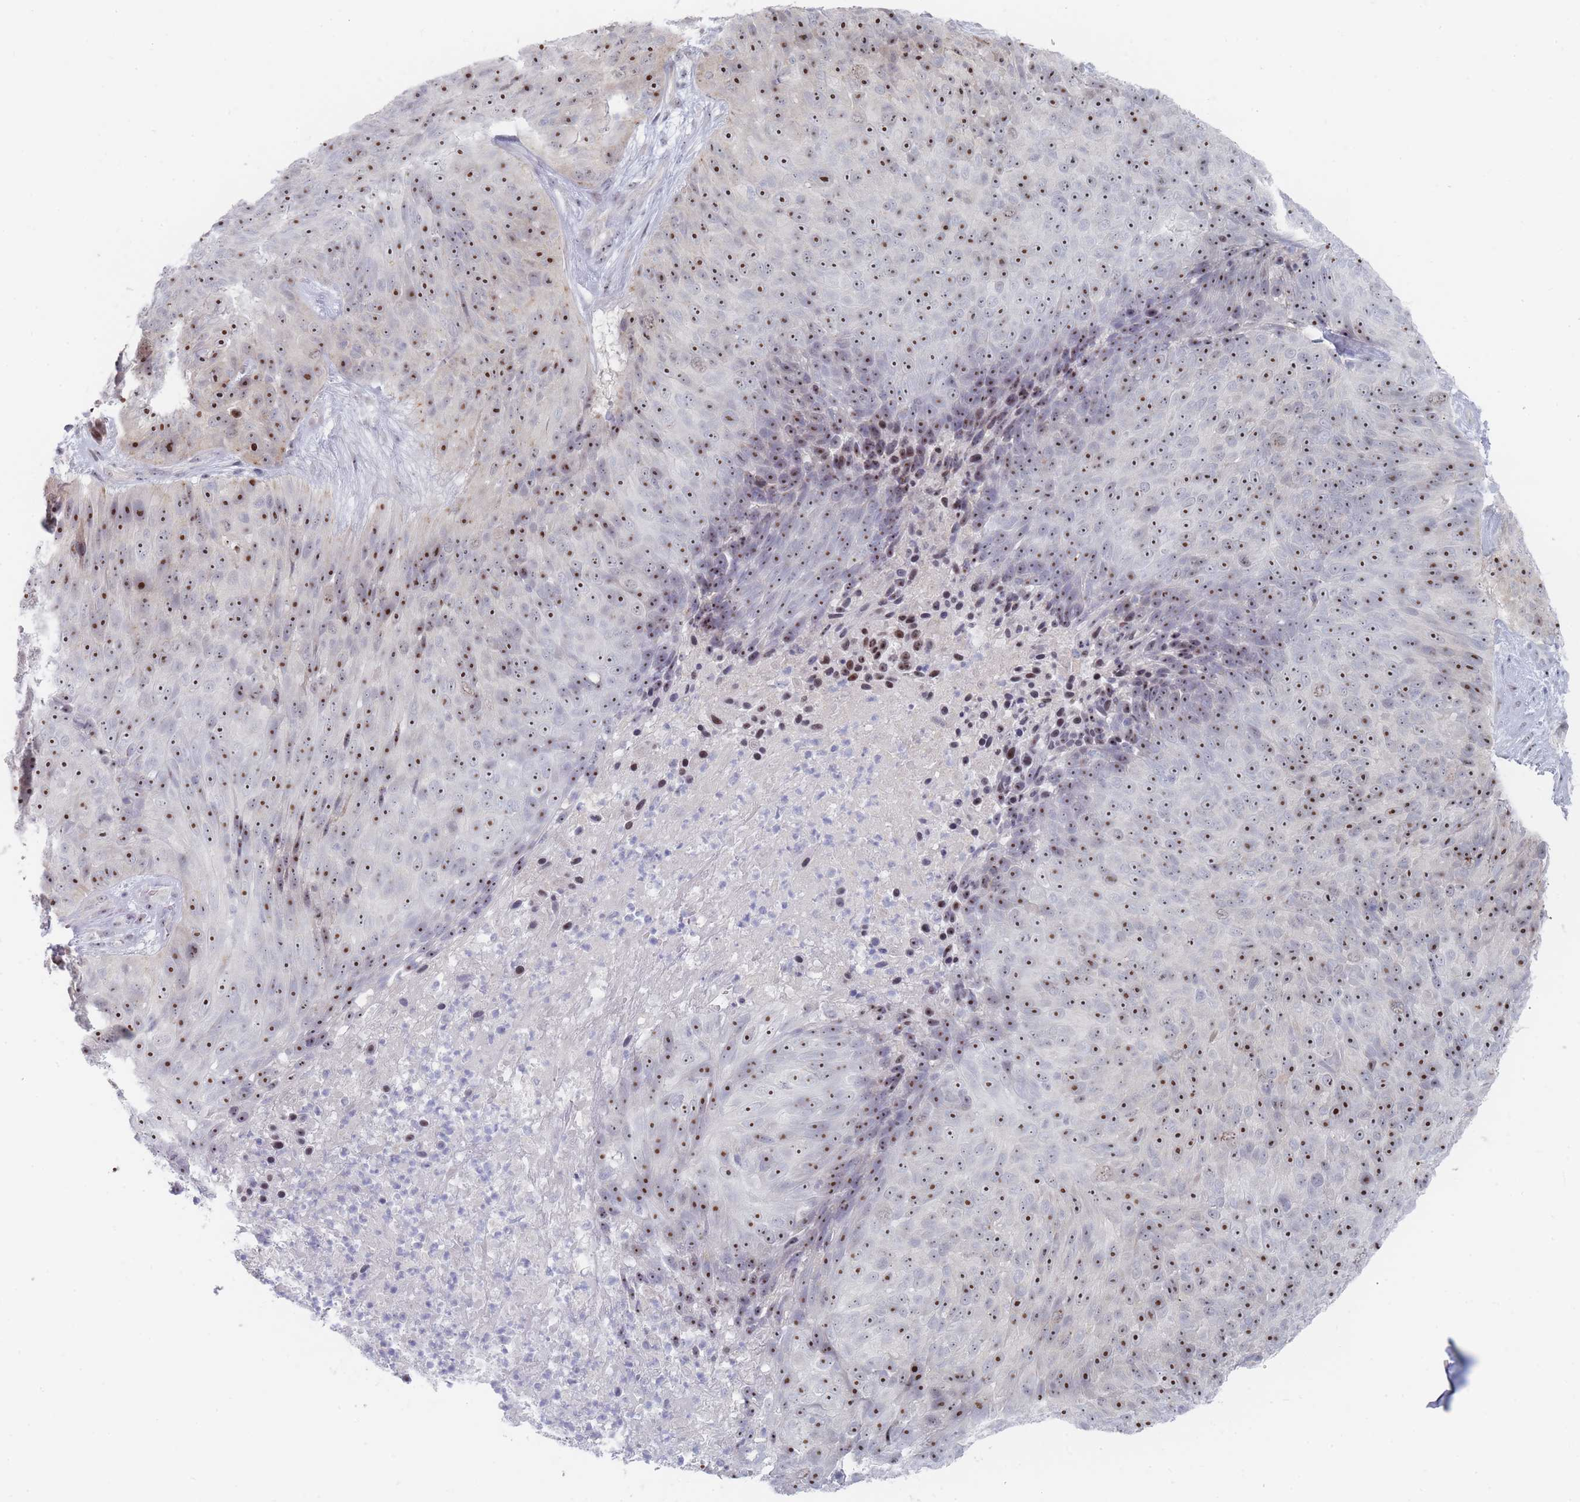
{"staining": {"intensity": "strong", "quantity": ">75%", "location": "nuclear"}, "tissue": "skin cancer", "cell_type": "Tumor cells", "image_type": "cancer", "snomed": [{"axis": "morphology", "description": "Squamous cell carcinoma, NOS"}, {"axis": "topography", "description": "Skin"}], "caption": "Skin cancer (squamous cell carcinoma) stained with immunohistochemistry (IHC) exhibits strong nuclear expression in about >75% of tumor cells.", "gene": "RNF8", "patient": {"sex": "female", "age": 87}}